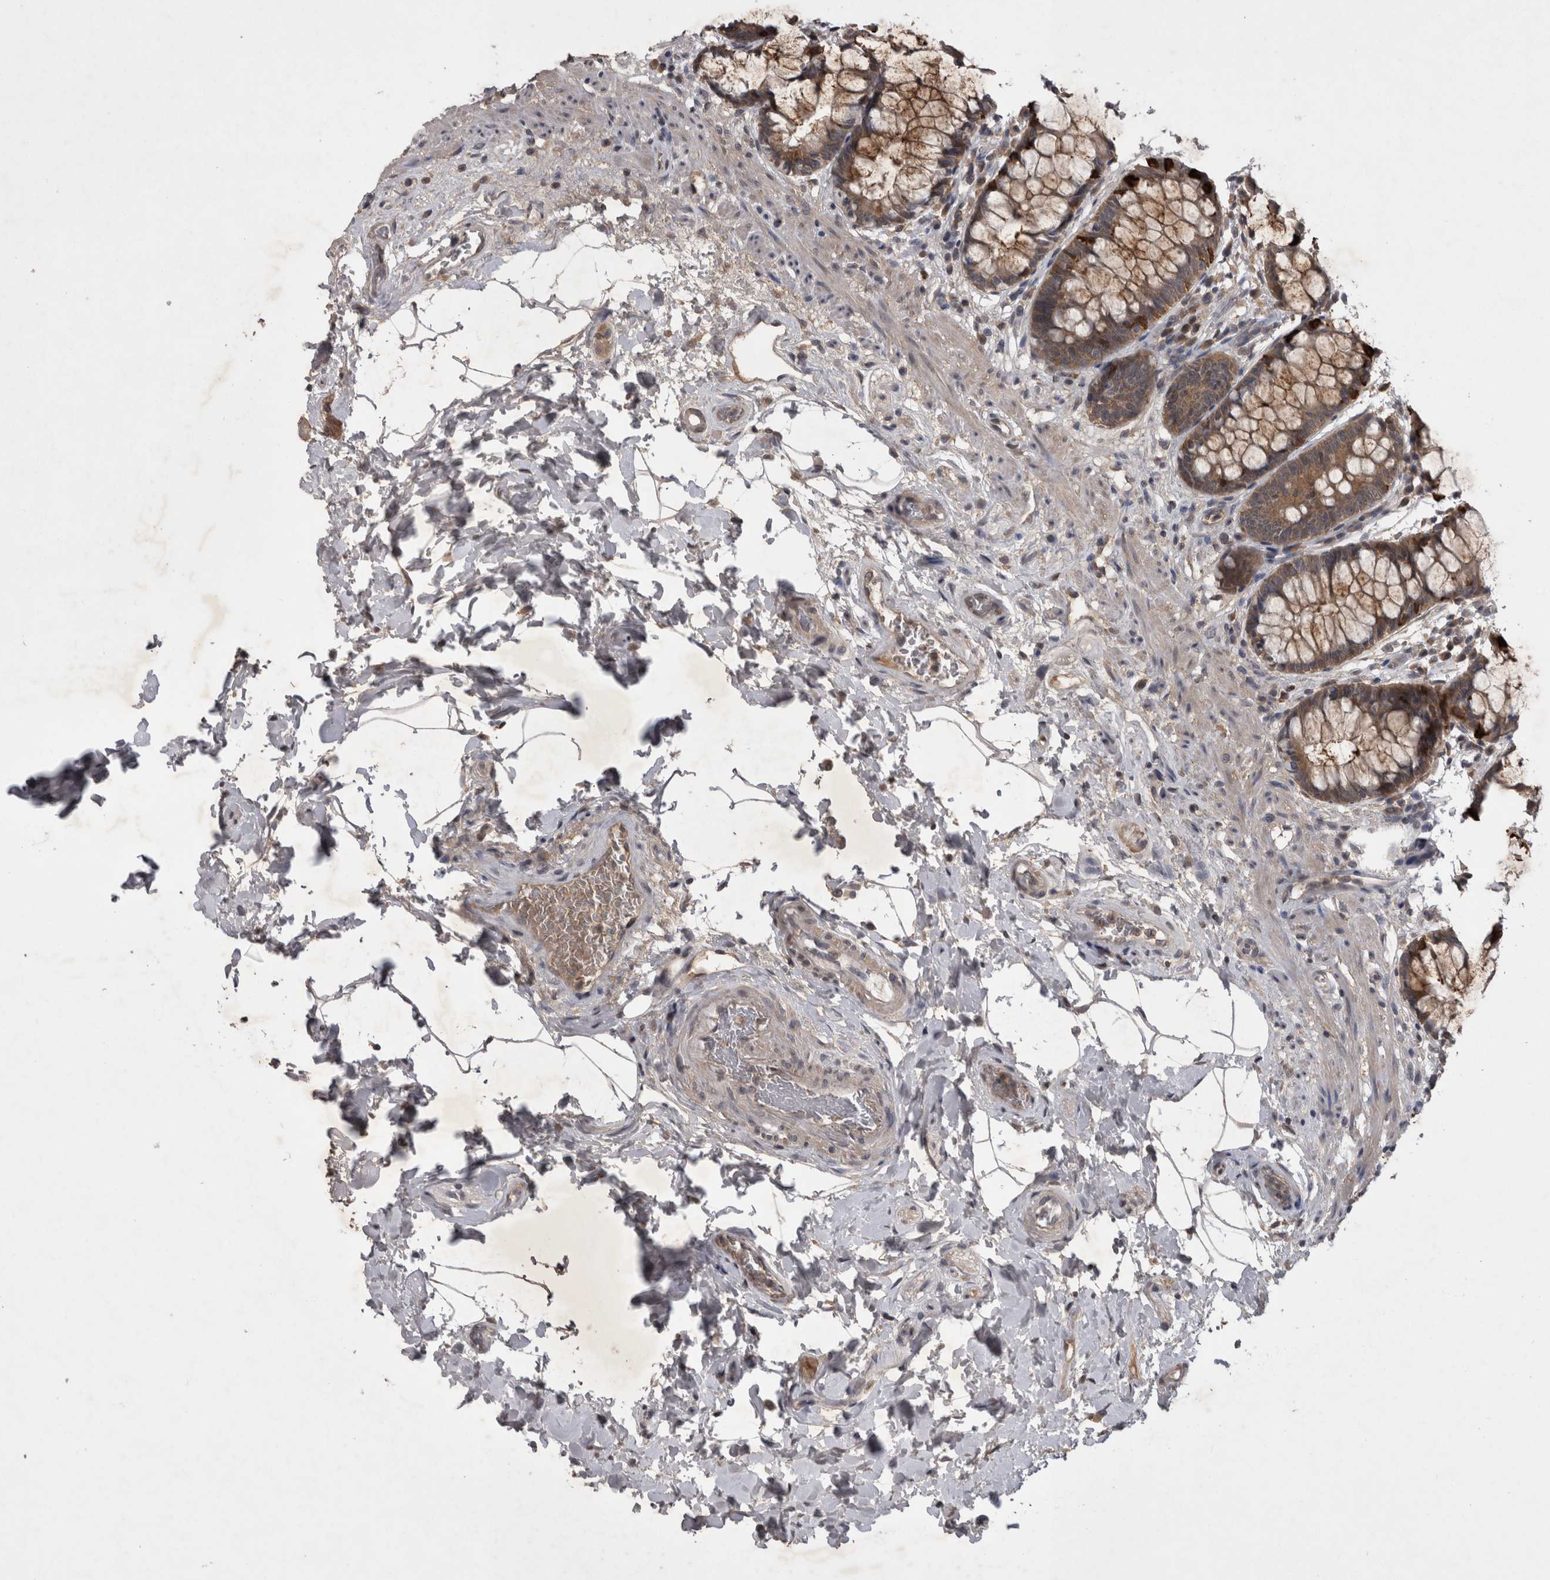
{"staining": {"intensity": "moderate", "quantity": ">75%", "location": "cytoplasmic/membranous"}, "tissue": "rectum", "cell_type": "Glandular cells", "image_type": "normal", "snomed": [{"axis": "morphology", "description": "Normal tissue, NOS"}, {"axis": "topography", "description": "Rectum"}], "caption": "The photomicrograph demonstrates staining of unremarkable rectum, revealing moderate cytoplasmic/membranous protein expression (brown color) within glandular cells.", "gene": "ZNF114", "patient": {"sex": "male", "age": 64}}